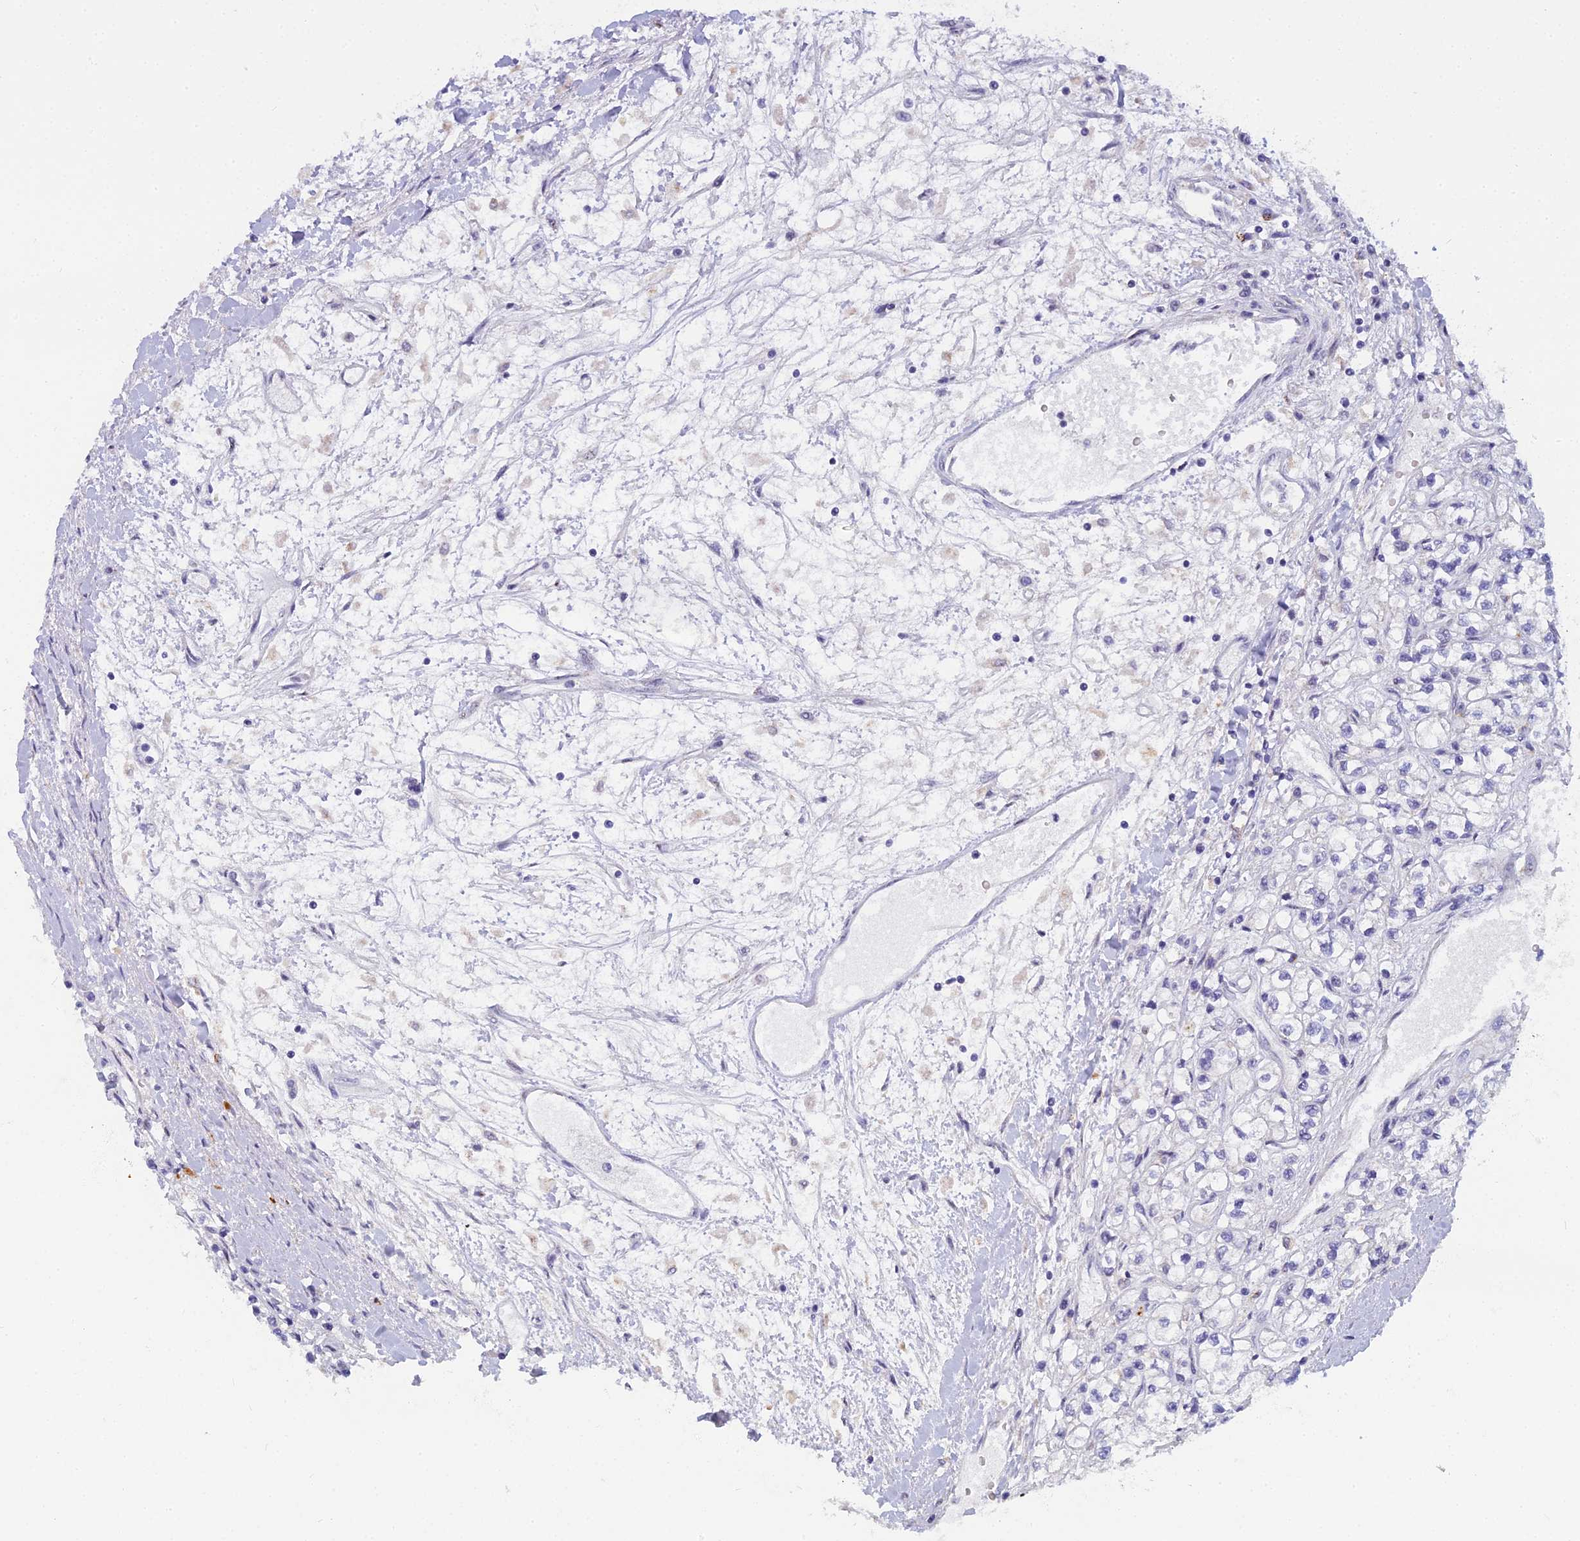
{"staining": {"intensity": "negative", "quantity": "none", "location": "none"}, "tissue": "renal cancer", "cell_type": "Tumor cells", "image_type": "cancer", "snomed": [{"axis": "morphology", "description": "Adenocarcinoma, NOS"}, {"axis": "topography", "description": "Kidney"}], "caption": "The immunohistochemistry histopathology image has no significant positivity in tumor cells of renal cancer (adenocarcinoma) tissue.", "gene": "WDPCP", "patient": {"sex": "male", "age": 80}}